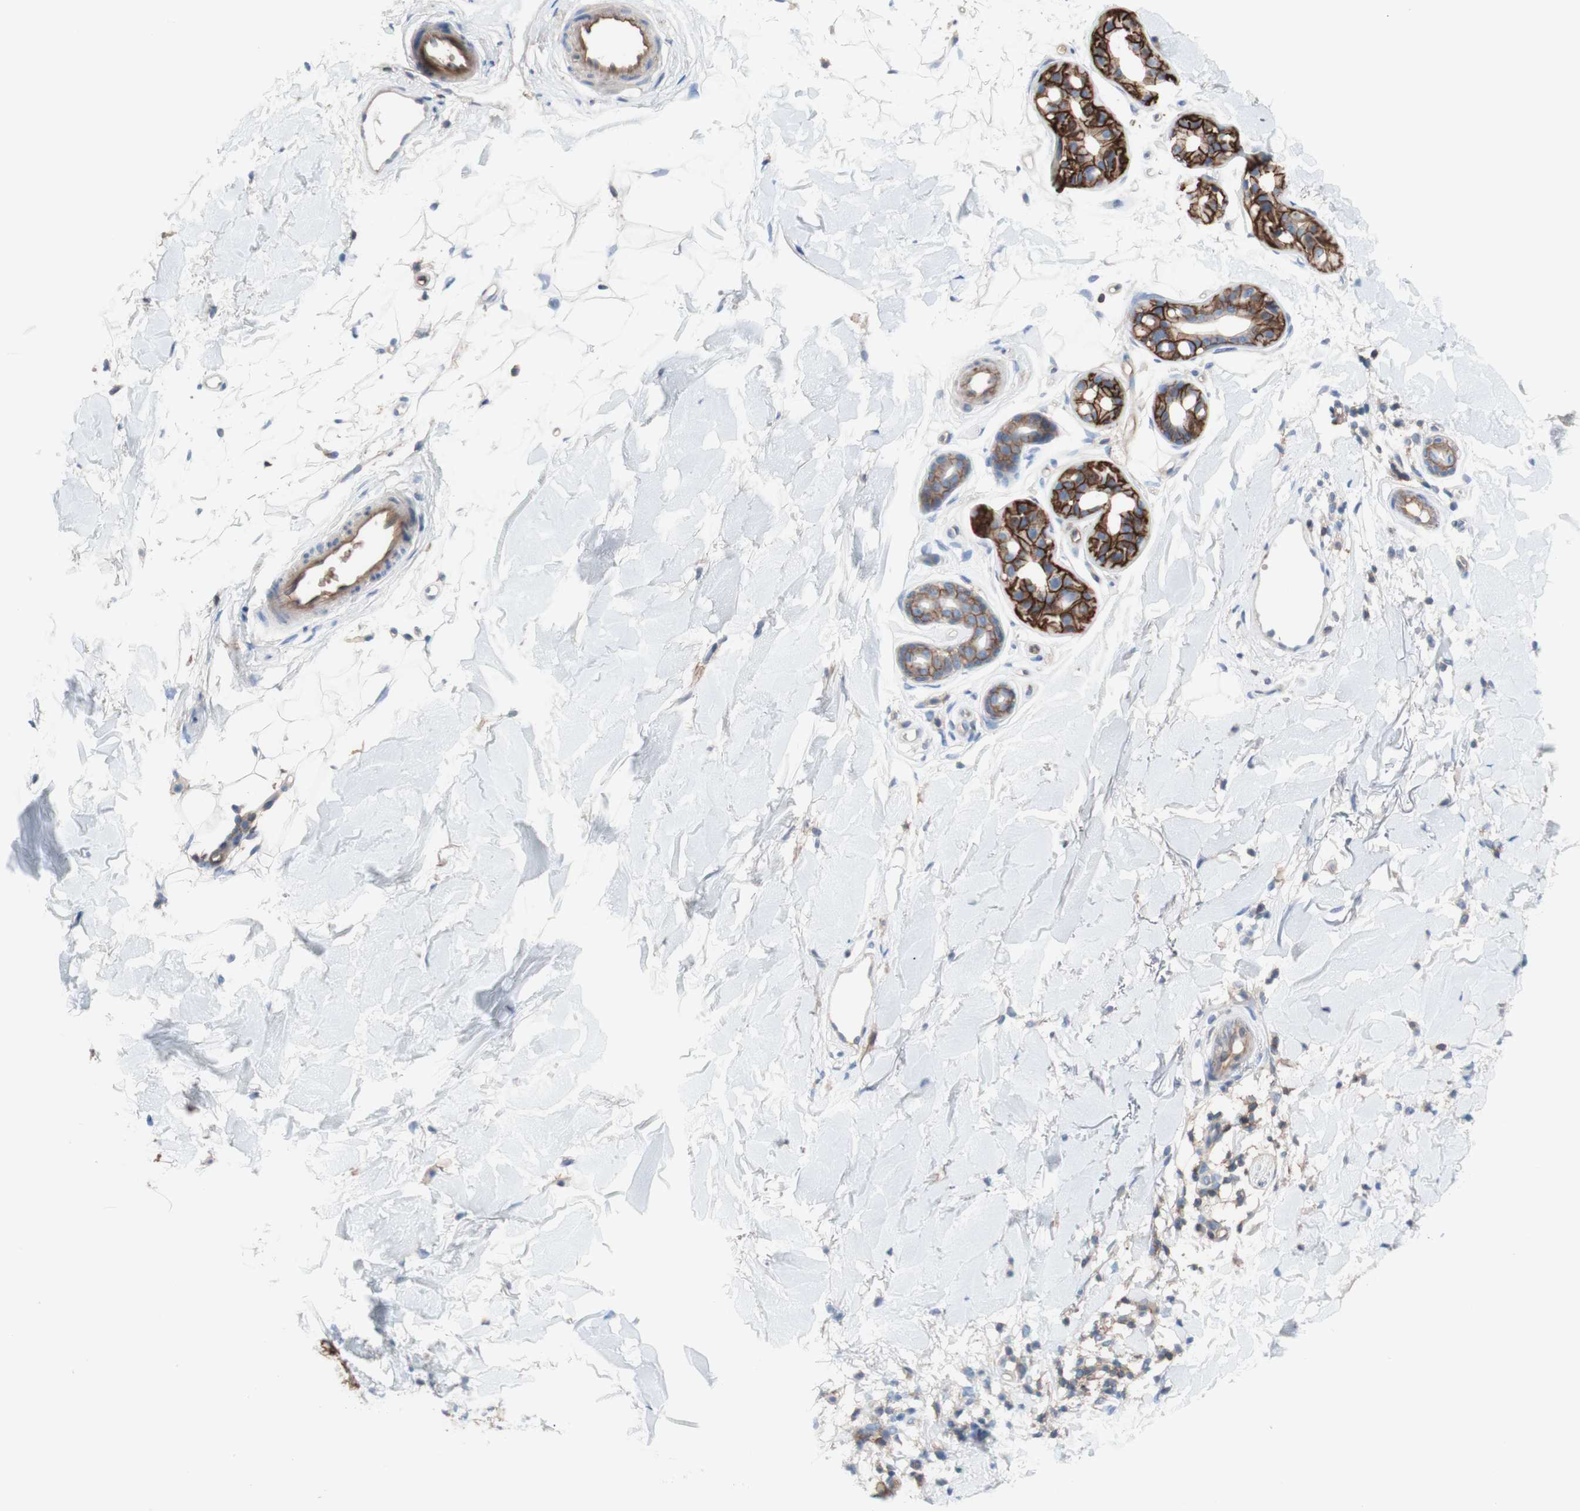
{"staining": {"intensity": "strong", "quantity": "25%-75%", "location": "cytoplasmic/membranous"}, "tissue": "skin cancer", "cell_type": "Tumor cells", "image_type": "cancer", "snomed": [{"axis": "morphology", "description": "Basal cell carcinoma"}, {"axis": "topography", "description": "Skin"}], "caption": "A high-resolution micrograph shows IHC staining of skin basal cell carcinoma, which reveals strong cytoplasmic/membranous positivity in approximately 25%-75% of tumor cells.", "gene": "CD46", "patient": {"sex": "female", "age": 58}}